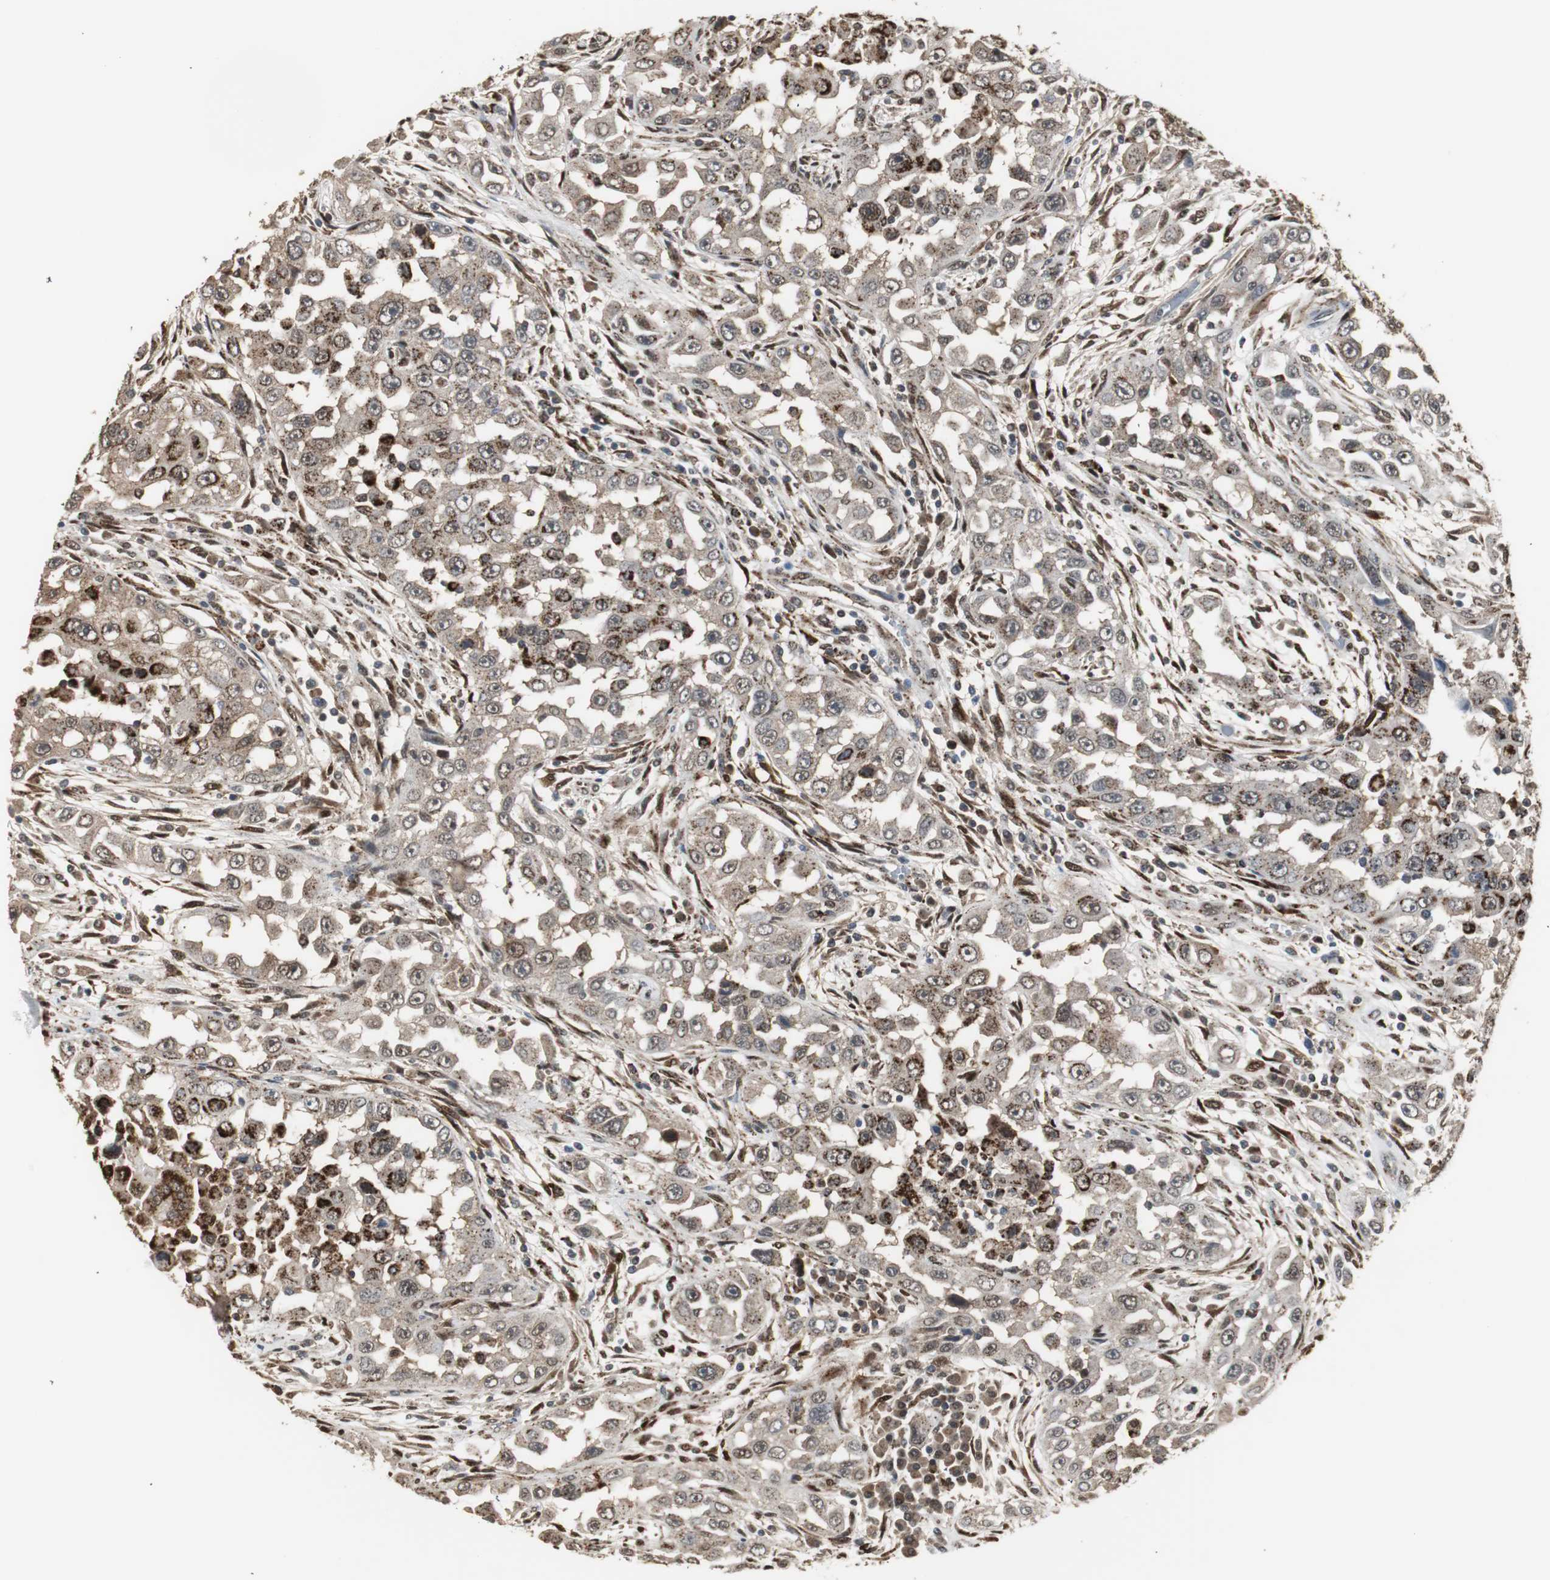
{"staining": {"intensity": "moderate", "quantity": ">75%", "location": "cytoplasmic/membranous,nuclear"}, "tissue": "head and neck cancer", "cell_type": "Tumor cells", "image_type": "cancer", "snomed": [{"axis": "morphology", "description": "Carcinoma, NOS"}, {"axis": "topography", "description": "Head-Neck"}], "caption": "An image of head and neck cancer stained for a protein displays moderate cytoplasmic/membranous and nuclear brown staining in tumor cells. (DAB (3,3'-diaminobenzidine) = brown stain, brightfield microscopy at high magnification).", "gene": "PLIN3", "patient": {"sex": "male", "age": 87}}